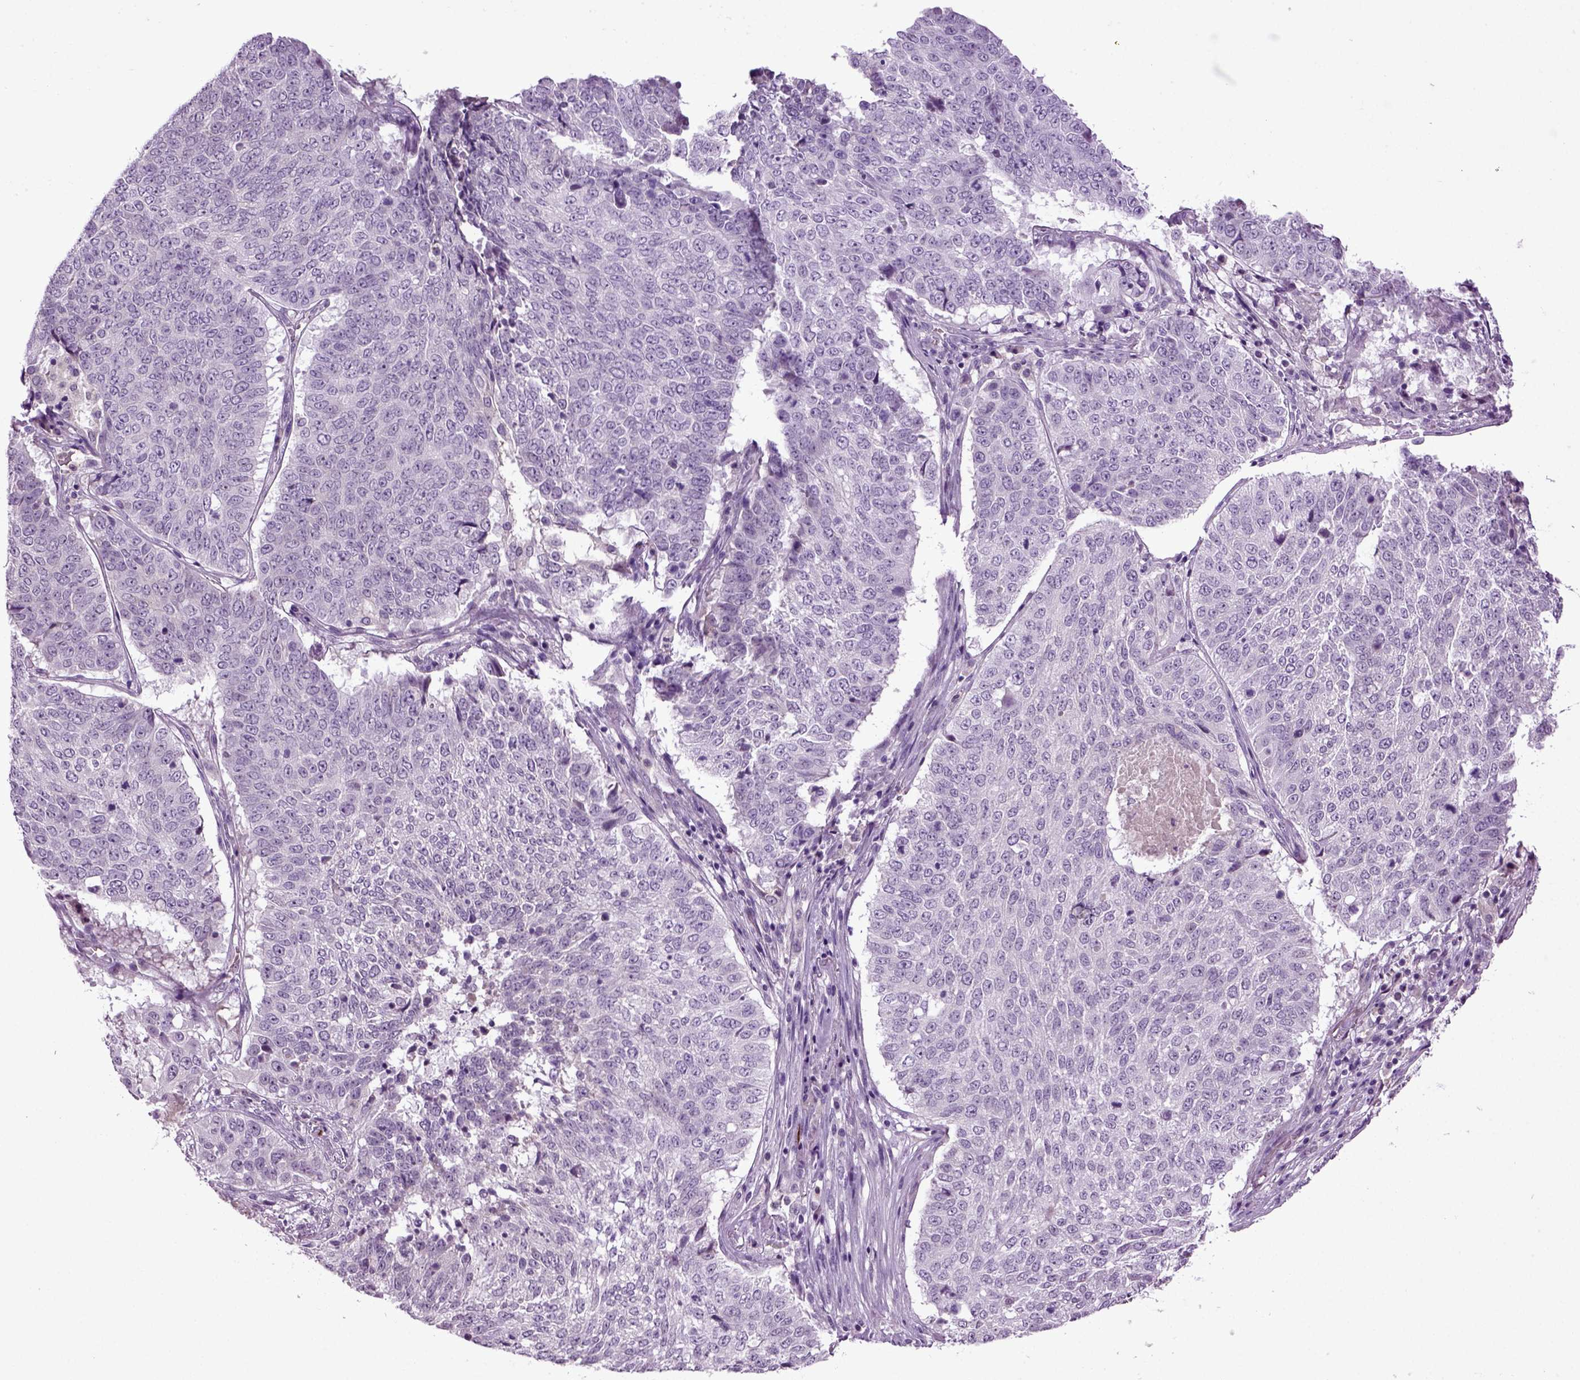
{"staining": {"intensity": "negative", "quantity": "none", "location": "none"}, "tissue": "lung cancer", "cell_type": "Tumor cells", "image_type": "cancer", "snomed": [{"axis": "morphology", "description": "Squamous cell carcinoma, NOS"}, {"axis": "topography", "description": "Lung"}], "caption": "An immunohistochemistry (IHC) photomicrograph of lung cancer (squamous cell carcinoma) is shown. There is no staining in tumor cells of lung cancer (squamous cell carcinoma).", "gene": "FGF11", "patient": {"sex": "male", "age": 64}}